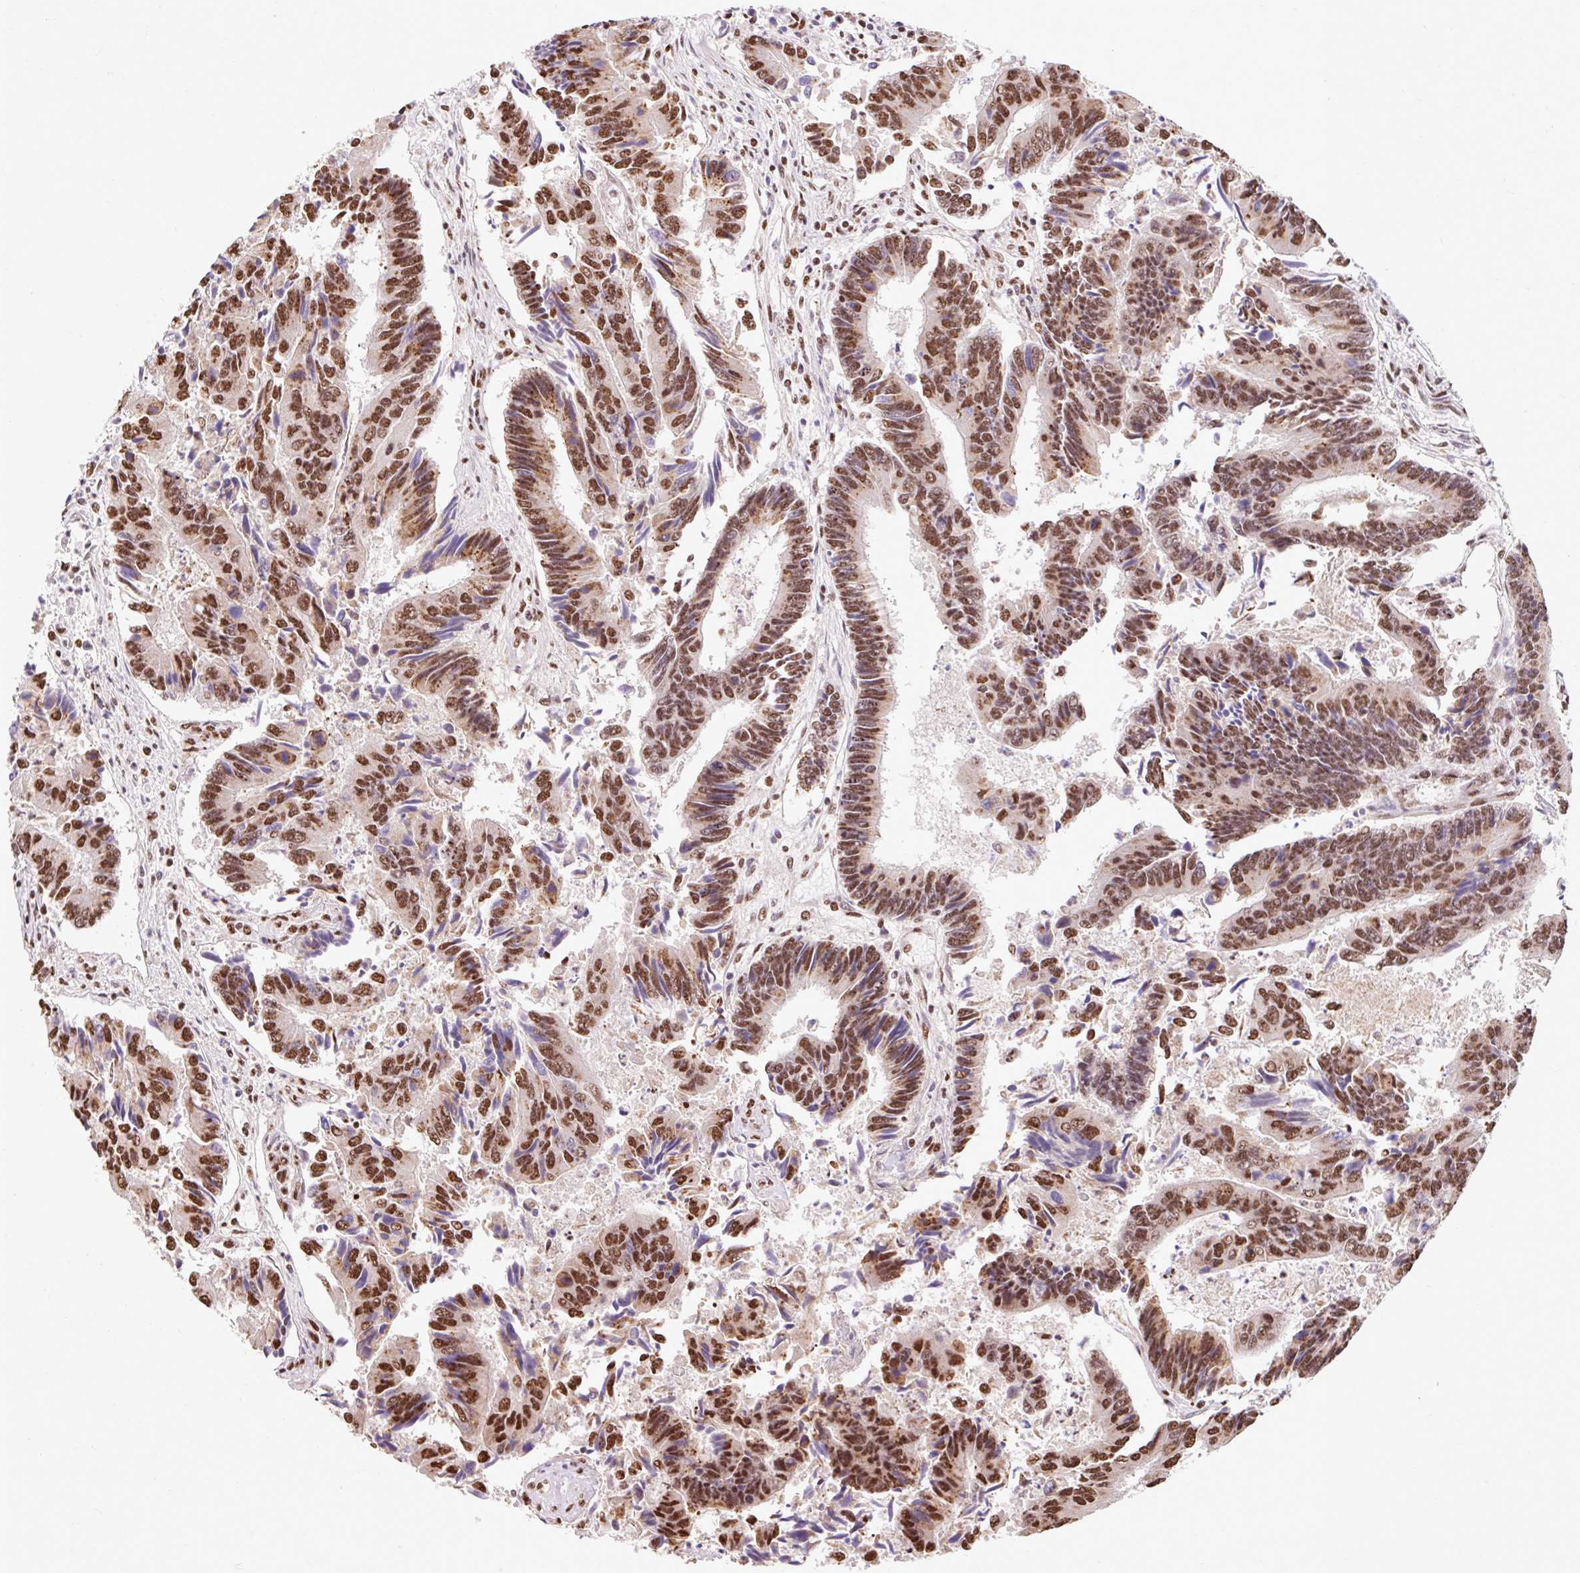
{"staining": {"intensity": "moderate", "quantity": ">75%", "location": "nuclear"}, "tissue": "colorectal cancer", "cell_type": "Tumor cells", "image_type": "cancer", "snomed": [{"axis": "morphology", "description": "Adenocarcinoma, NOS"}, {"axis": "topography", "description": "Colon"}], "caption": "A micrograph showing moderate nuclear positivity in about >75% of tumor cells in colorectal adenocarcinoma, as visualized by brown immunohistochemical staining.", "gene": "BICRA", "patient": {"sex": "female", "age": 67}}